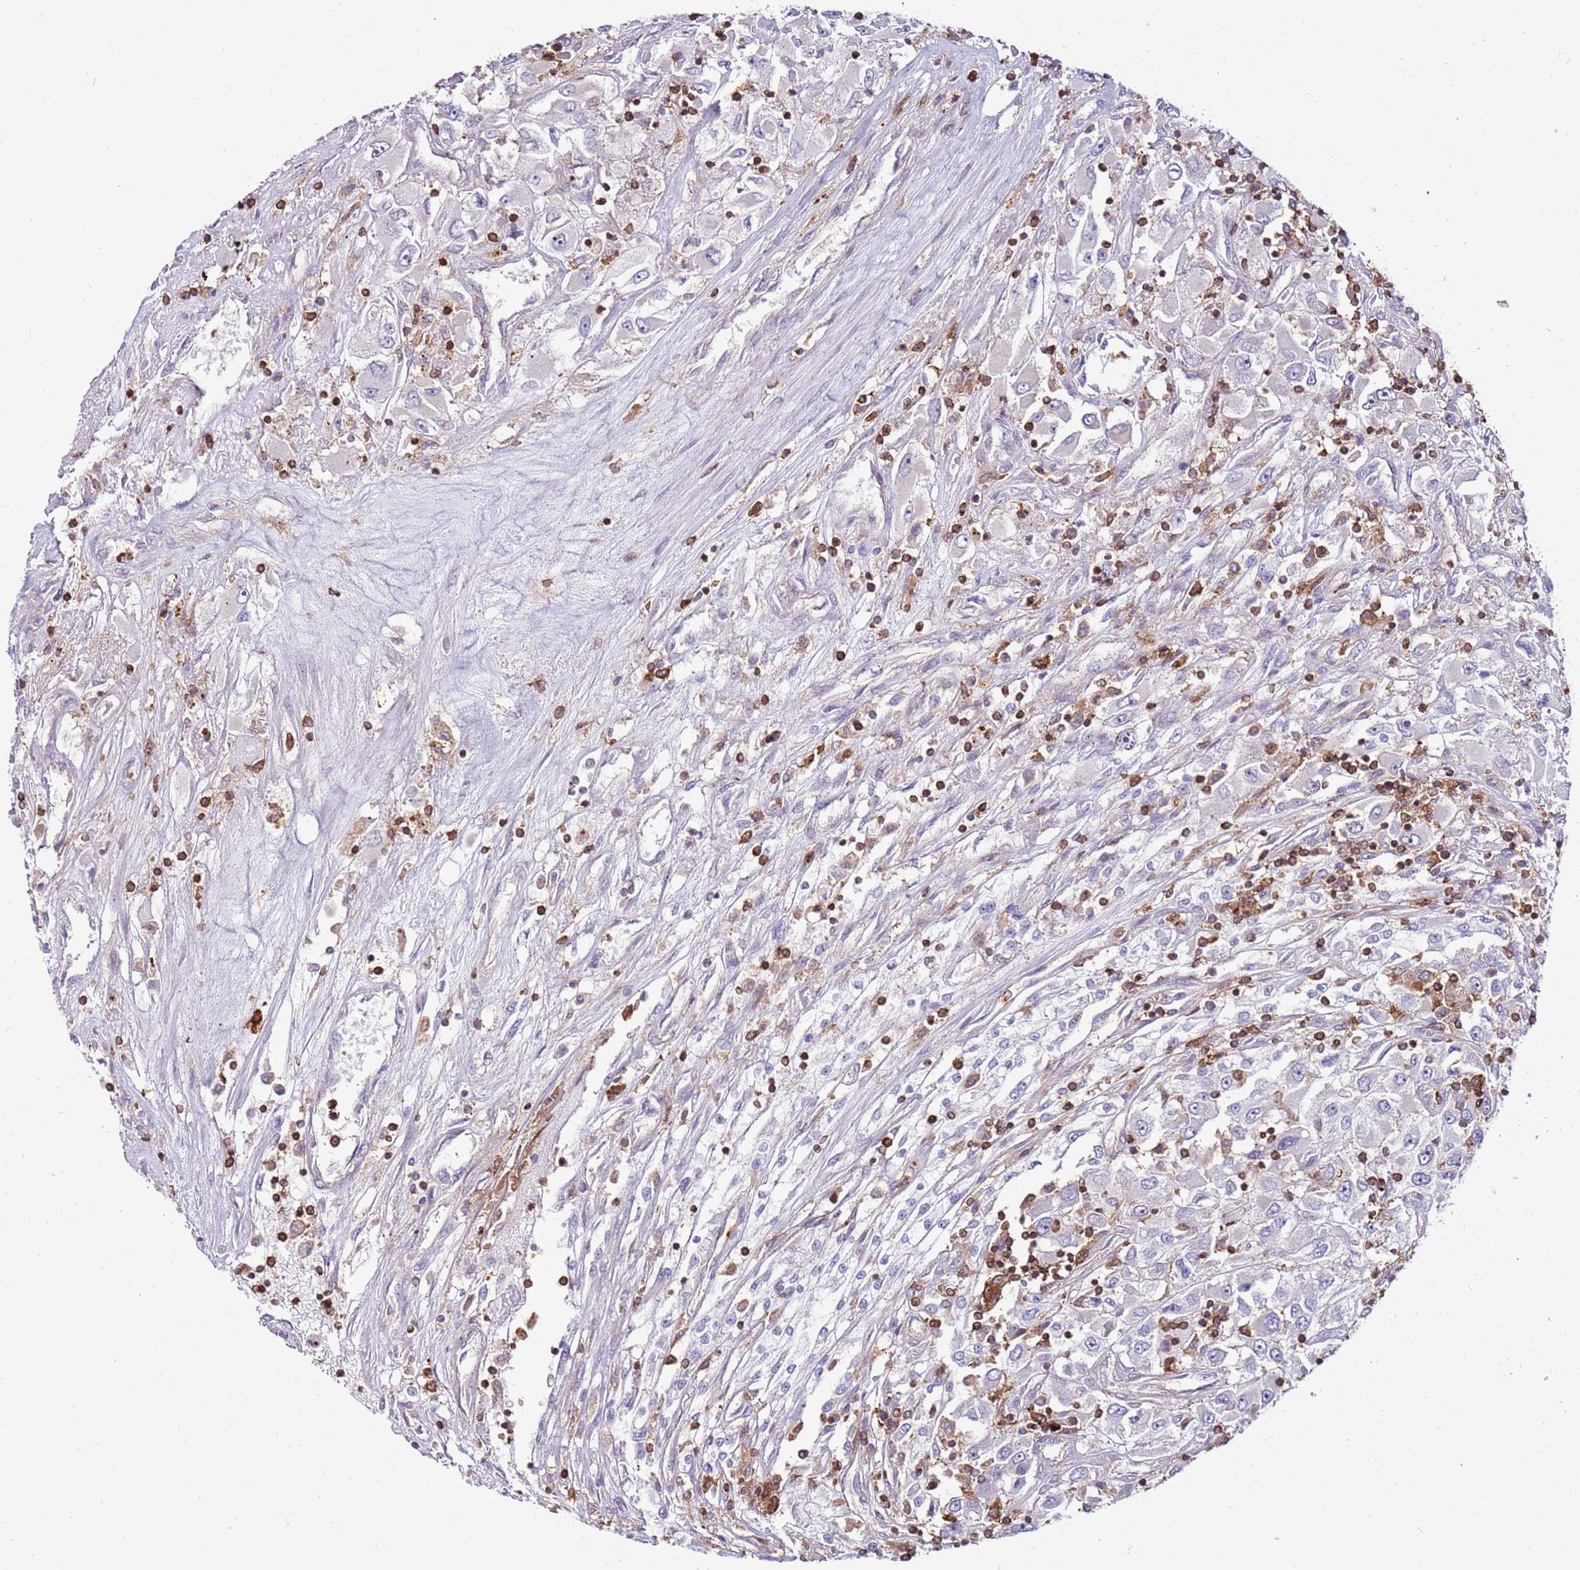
{"staining": {"intensity": "negative", "quantity": "none", "location": "none"}, "tissue": "renal cancer", "cell_type": "Tumor cells", "image_type": "cancer", "snomed": [{"axis": "morphology", "description": "Adenocarcinoma, NOS"}, {"axis": "topography", "description": "Kidney"}], "caption": "DAB immunohistochemical staining of human renal adenocarcinoma shows no significant positivity in tumor cells.", "gene": "ZSWIM1", "patient": {"sex": "female", "age": 52}}